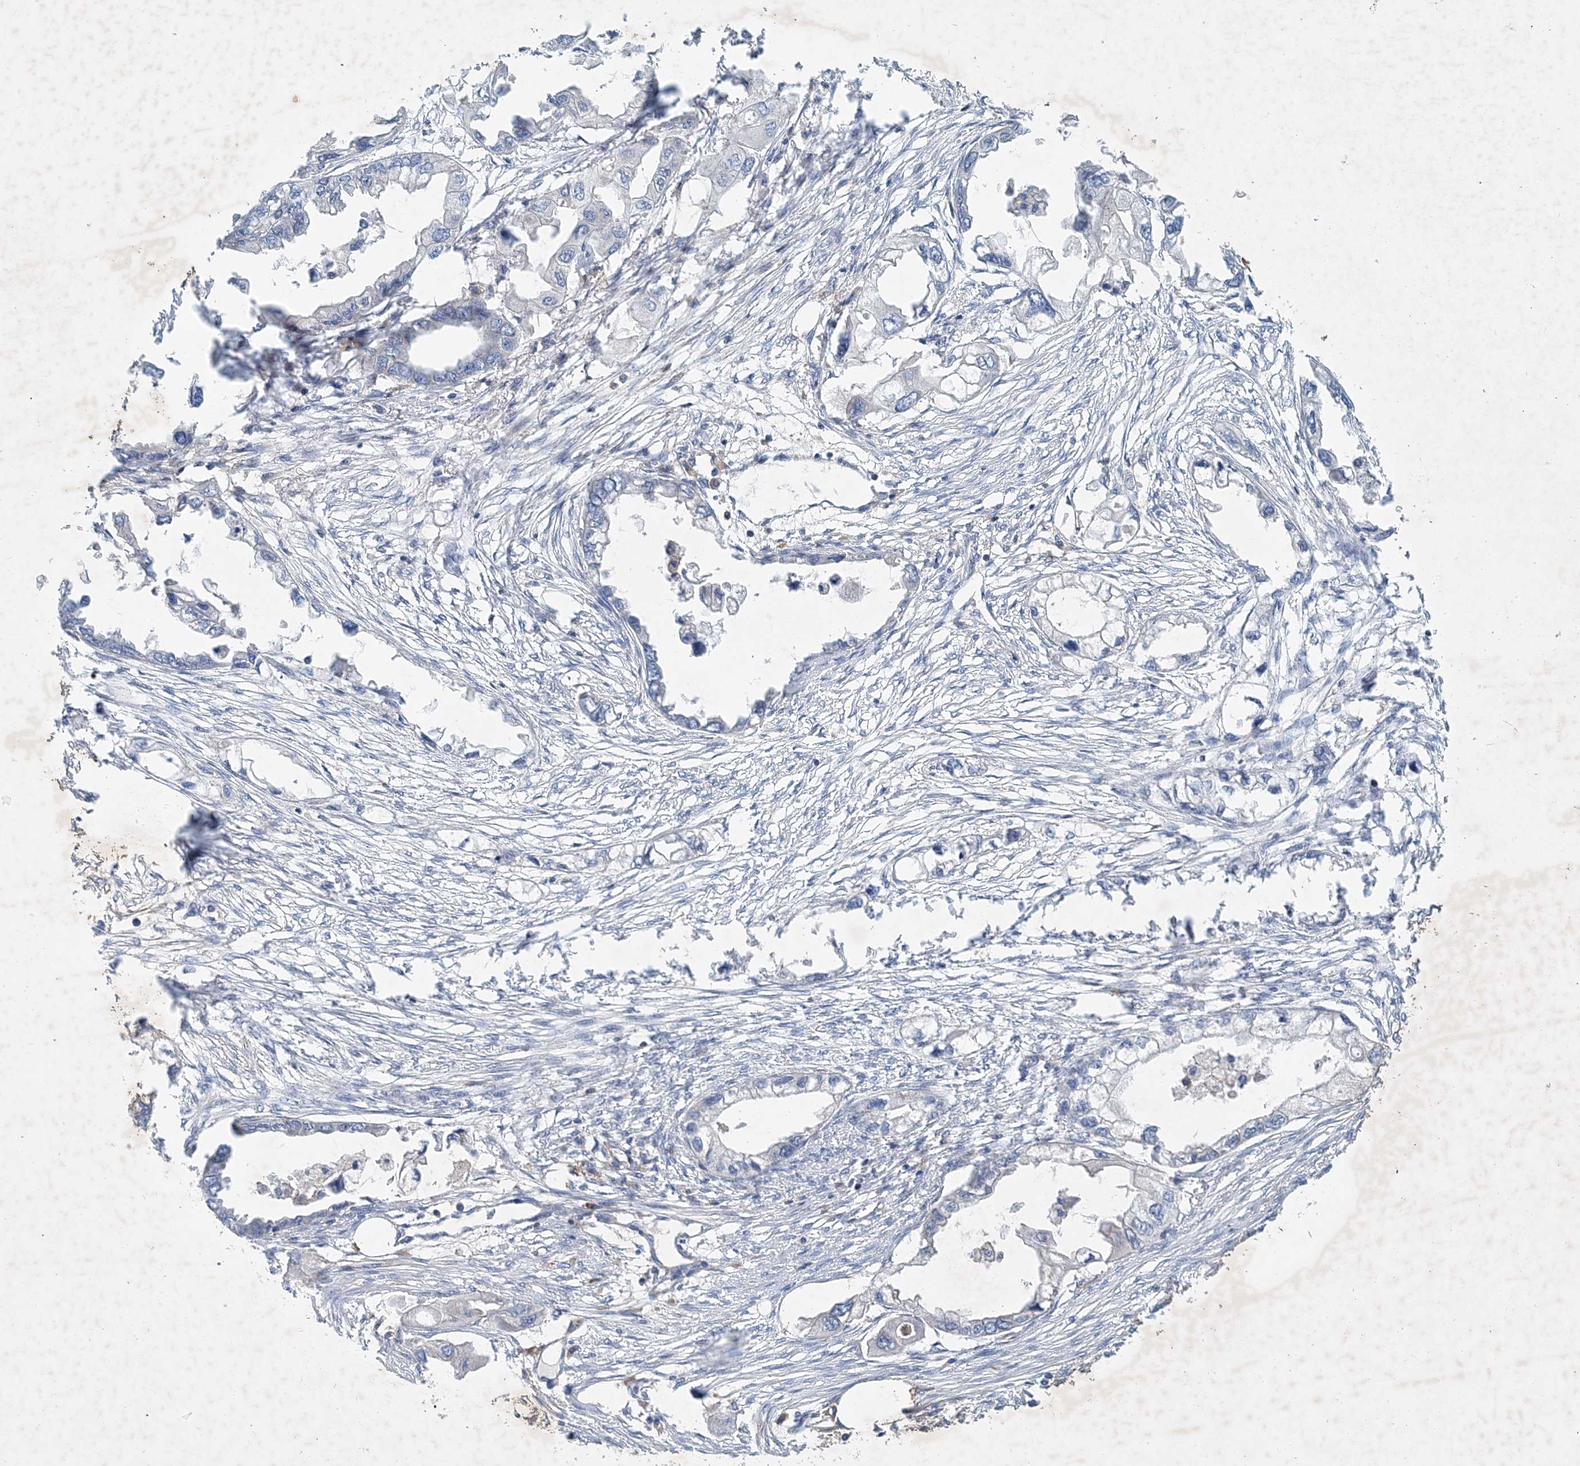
{"staining": {"intensity": "negative", "quantity": "none", "location": "none"}, "tissue": "endometrial cancer", "cell_type": "Tumor cells", "image_type": "cancer", "snomed": [{"axis": "morphology", "description": "Adenocarcinoma, NOS"}, {"axis": "morphology", "description": "Adenocarcinoma, metastatic, NOS"}, {"axis": "topography", "description": "Adipose tissue"}, {"axis": "topography", "description": "Endometrium"}], "caption": "This photomicrograph is of adenocarcinoma (endometrial) stained with IHC to label a protein in brown with the nuclei are counter-stained blue. There is no positivity in tumor cells.", "gene": "P2RY10", "patient": {"sex": "female", "age": 67}}